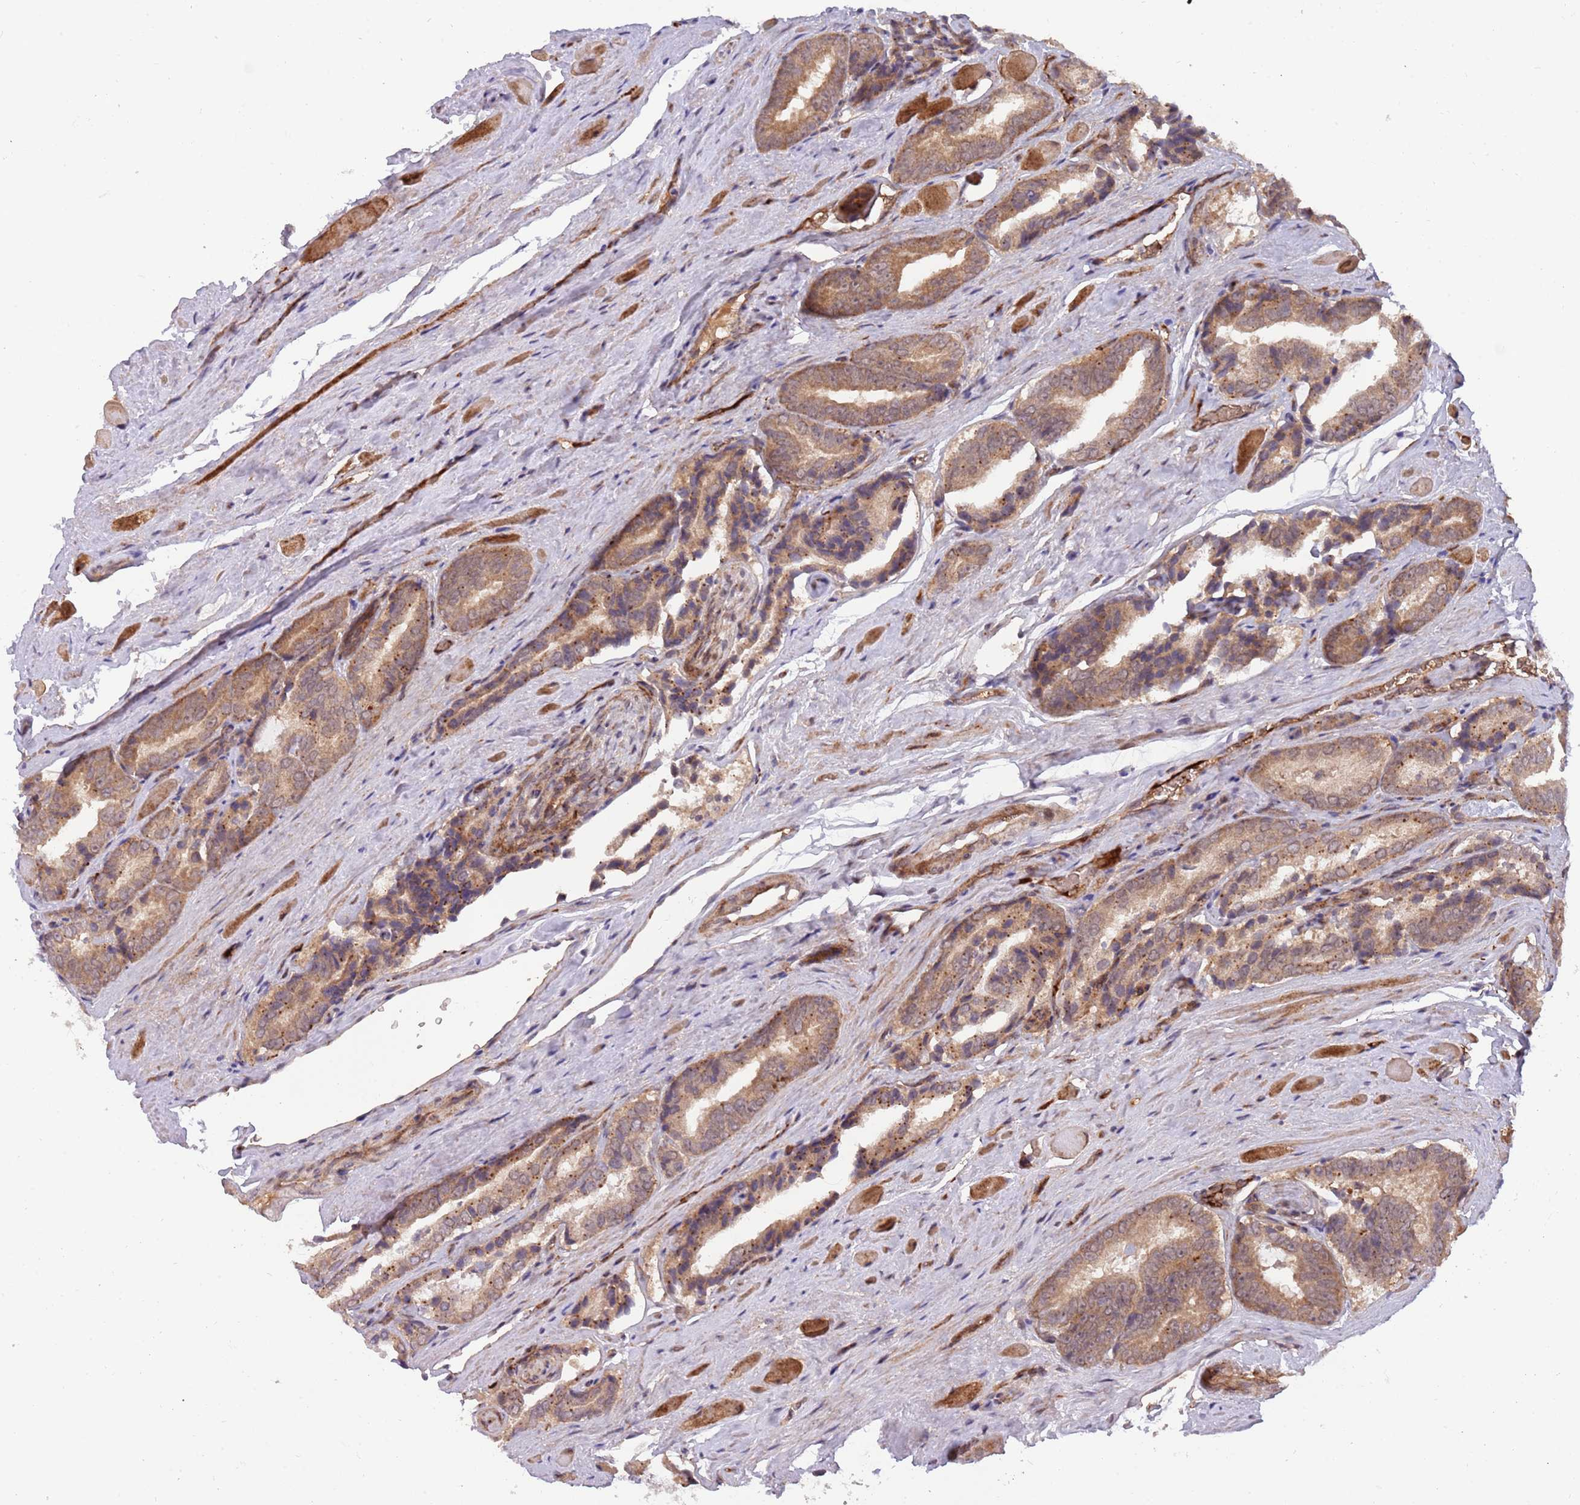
{"staining": {"intensity": "moderate", "quantity": ">75%", "location": "cytoplasmic/membranous,nuclear"}, "tissue": "prostate cancer", "cell_type": "Tumor cells", "image_type": "cancer", "snomed": [{"axis": "morphology", "description": "Adenocarcinoma, High grade"}, {"axis": "topography", "description": "Prostate"}], "caption": "Brown immunohistochemical staining in high-grade adenocarcinoma (prostate) demonstrates moderate cytoplasmic/membranous and nuclear staining in about >75% of tumor cells.", "gene": "NT5DC4", "patient": {"sex": "male", "age": 72}}